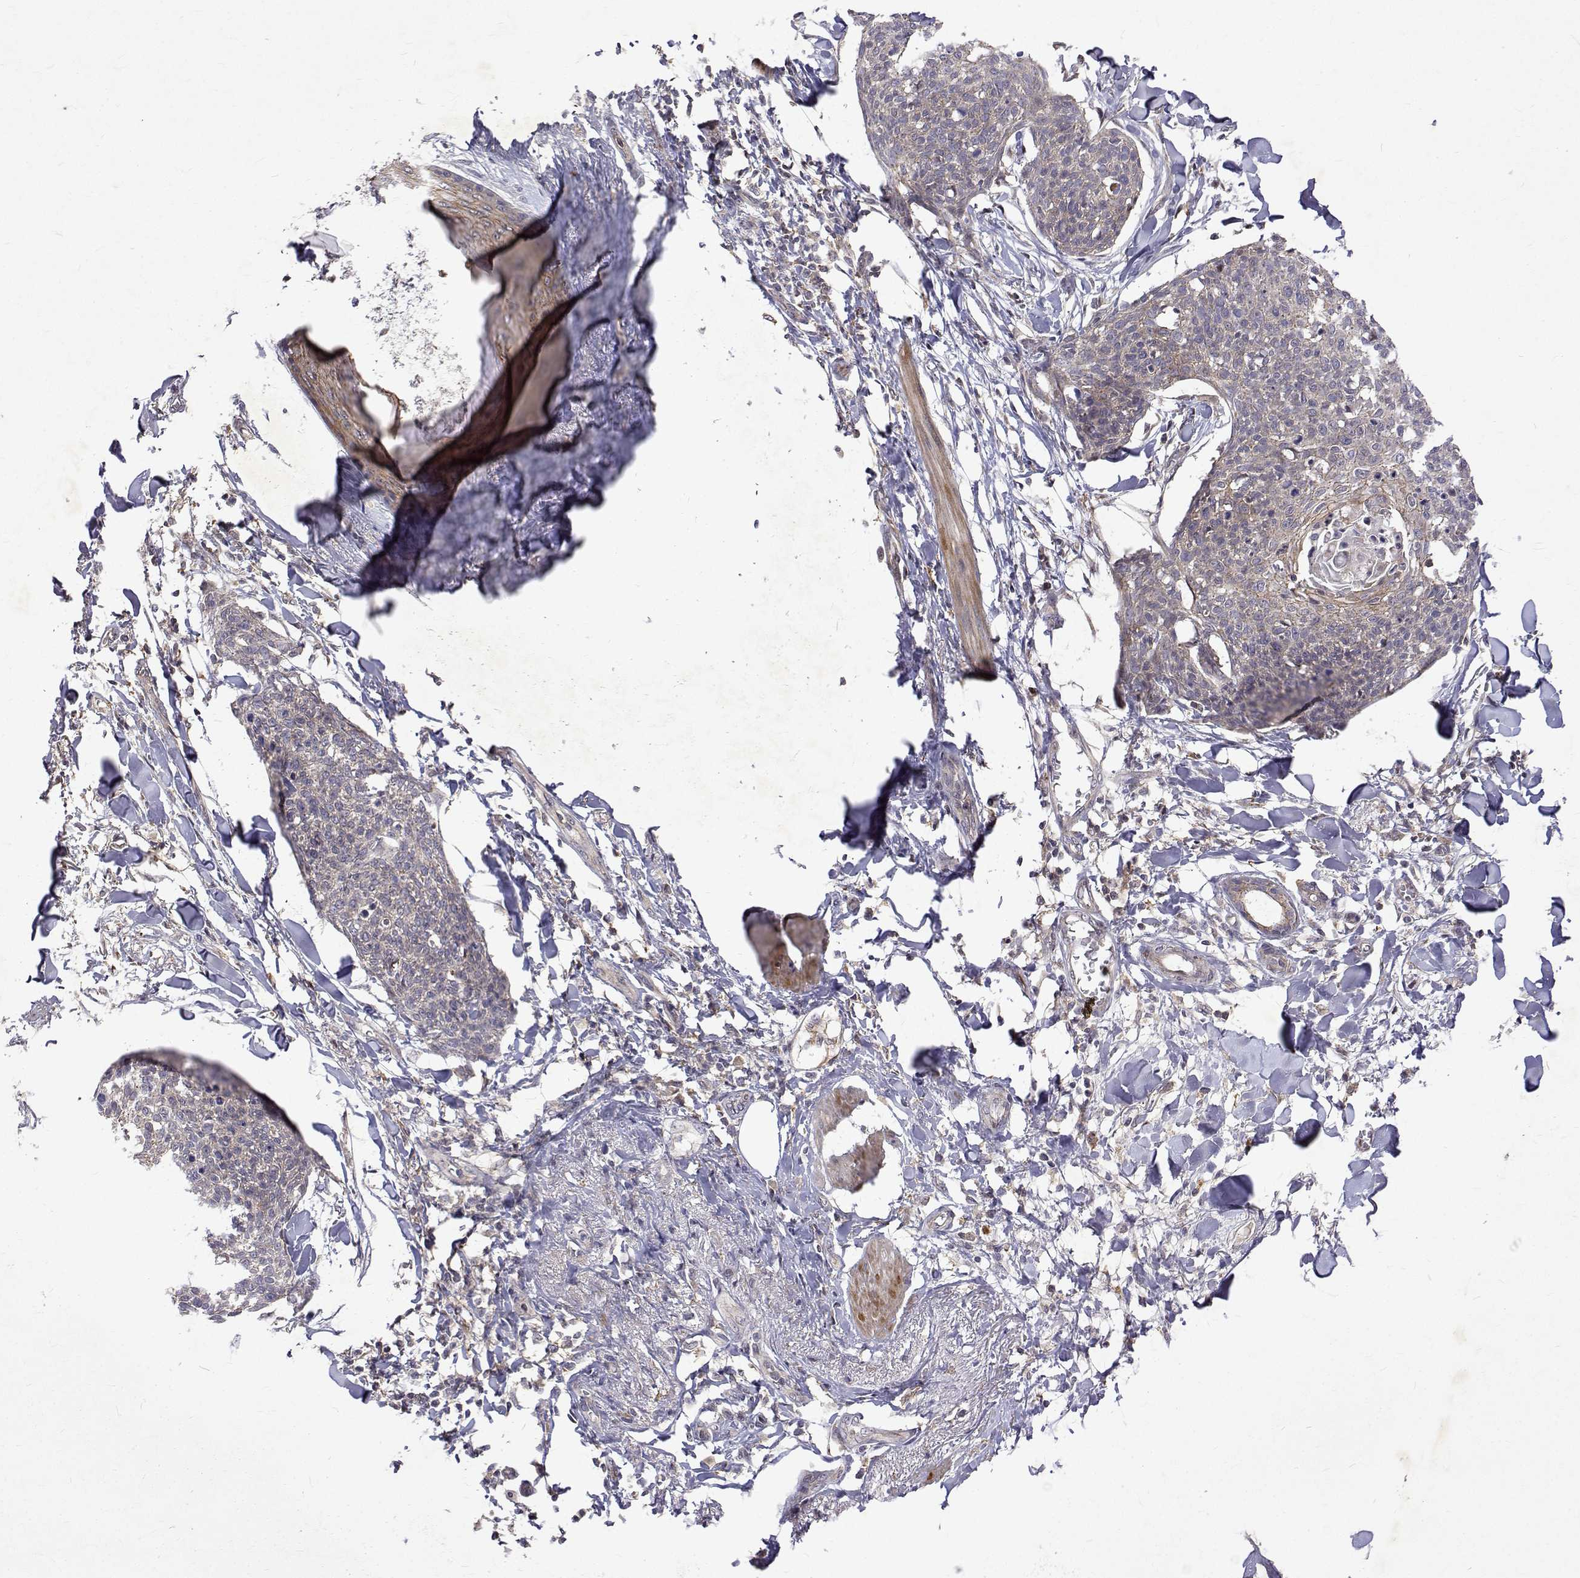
{"staining": {"intensity": "negative", "quantity": "none", "location": "none"}, "tissue": "skin cancer", "cell_type": "Tumor cells", "image_type": "cancer", "snomed": [{"axis": "morphology", "description": "Squamous cell carcinoma, NOS"}, {"axis": "topography", "description": "Skin"}, {"axis": "topography", "description": "Vulva"}], "caption": "There is no significant staining in tumor cells of squamous cell carcinoma (skin).", "gene": "ALKBH8", "patient": {"sex": "female", "age": 75}}